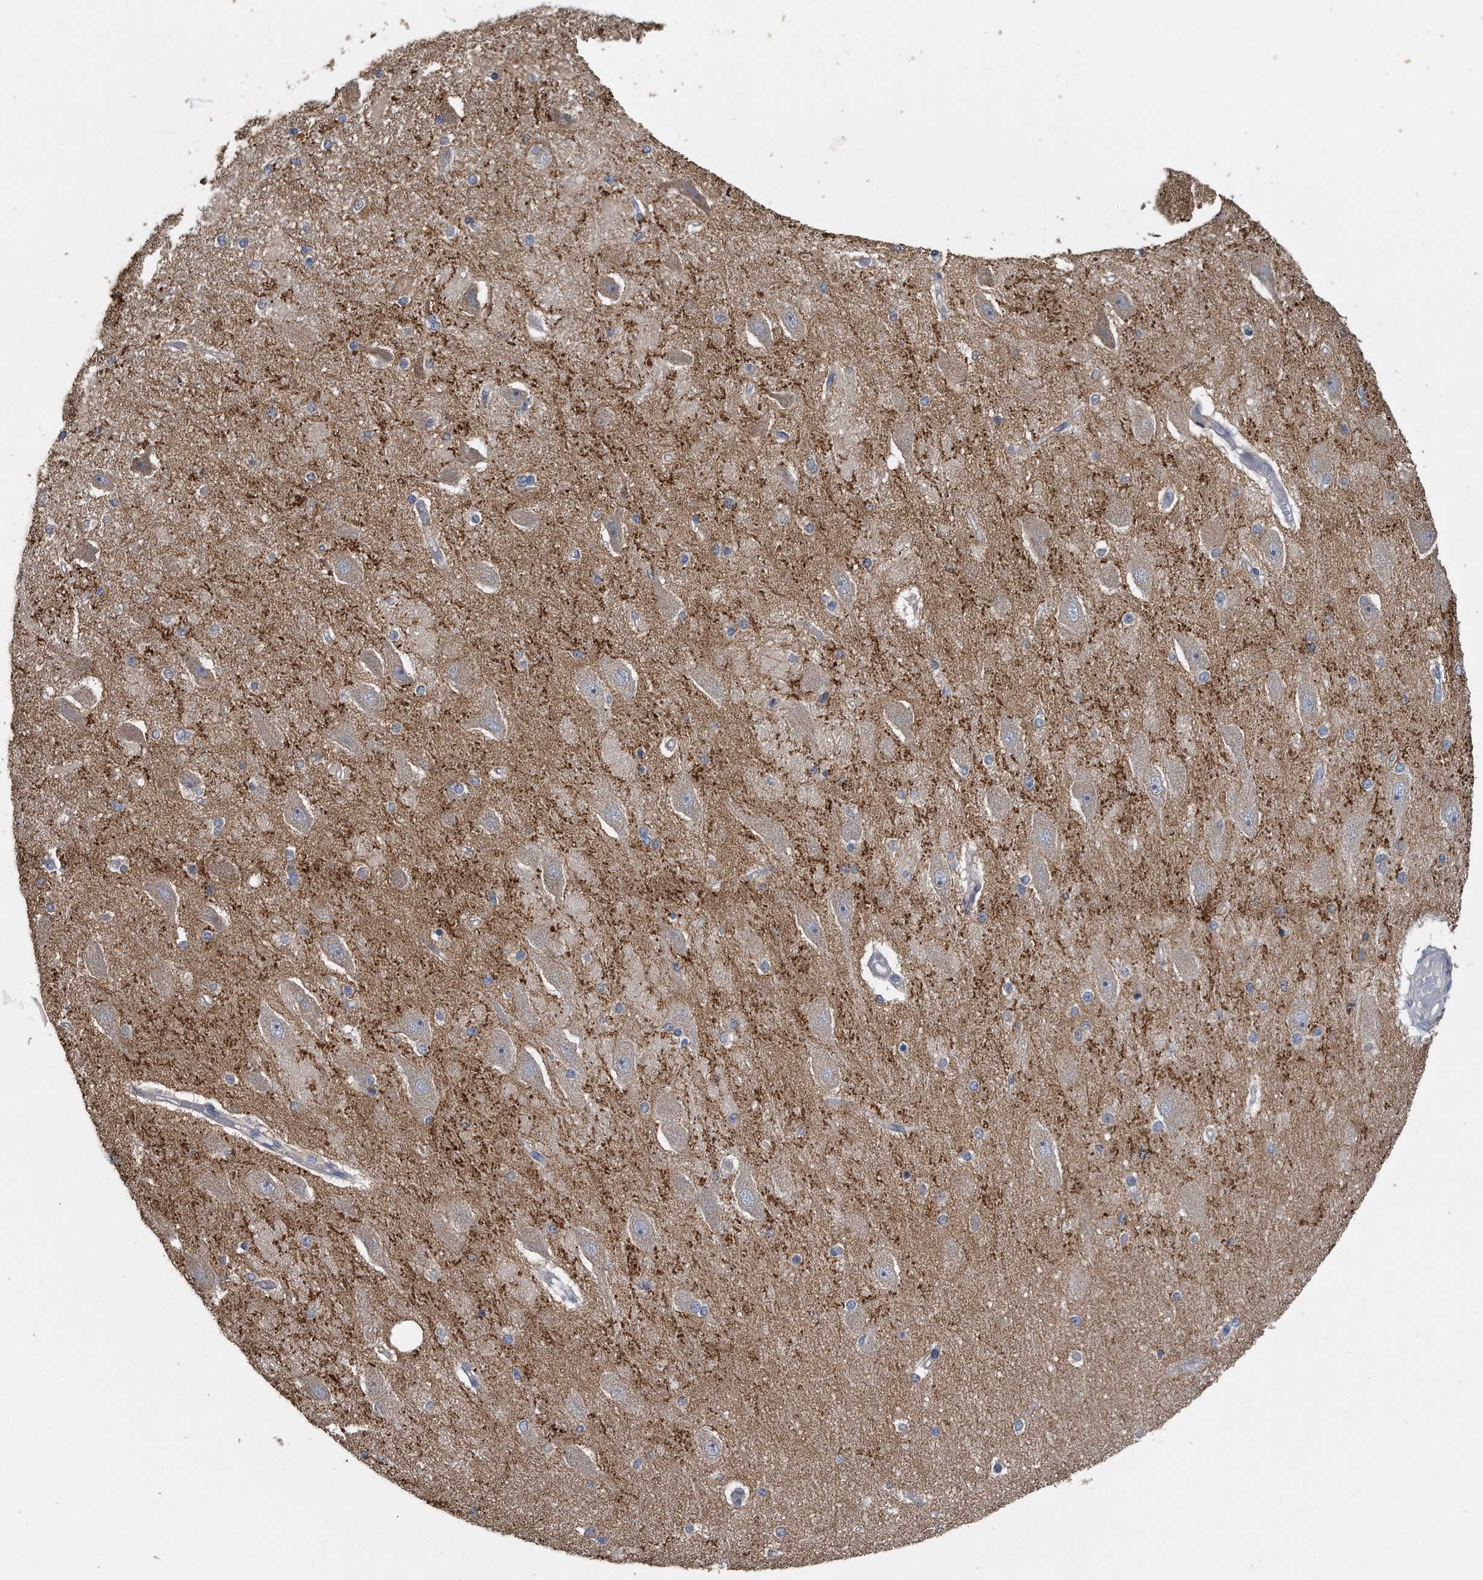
{"staining": {"intensity": "weak", "quantity": "<25%", "location": "cytoplasmic/membranous"}, "tissue": "hippocampus", "cell_type": "Glial cells", "image_type": "normal", "snomed": [{"axis": "morphology", "description": "Normal tissue, NOS"}, {"axis": "topography", "description": "Hippocampus"}], "caption": "A photomicrograph of hippocampus stained for a protein reveals no brown staining in glial cells.", "gene": "PCLO", "patient": {"sex": "female", "age": 54}}